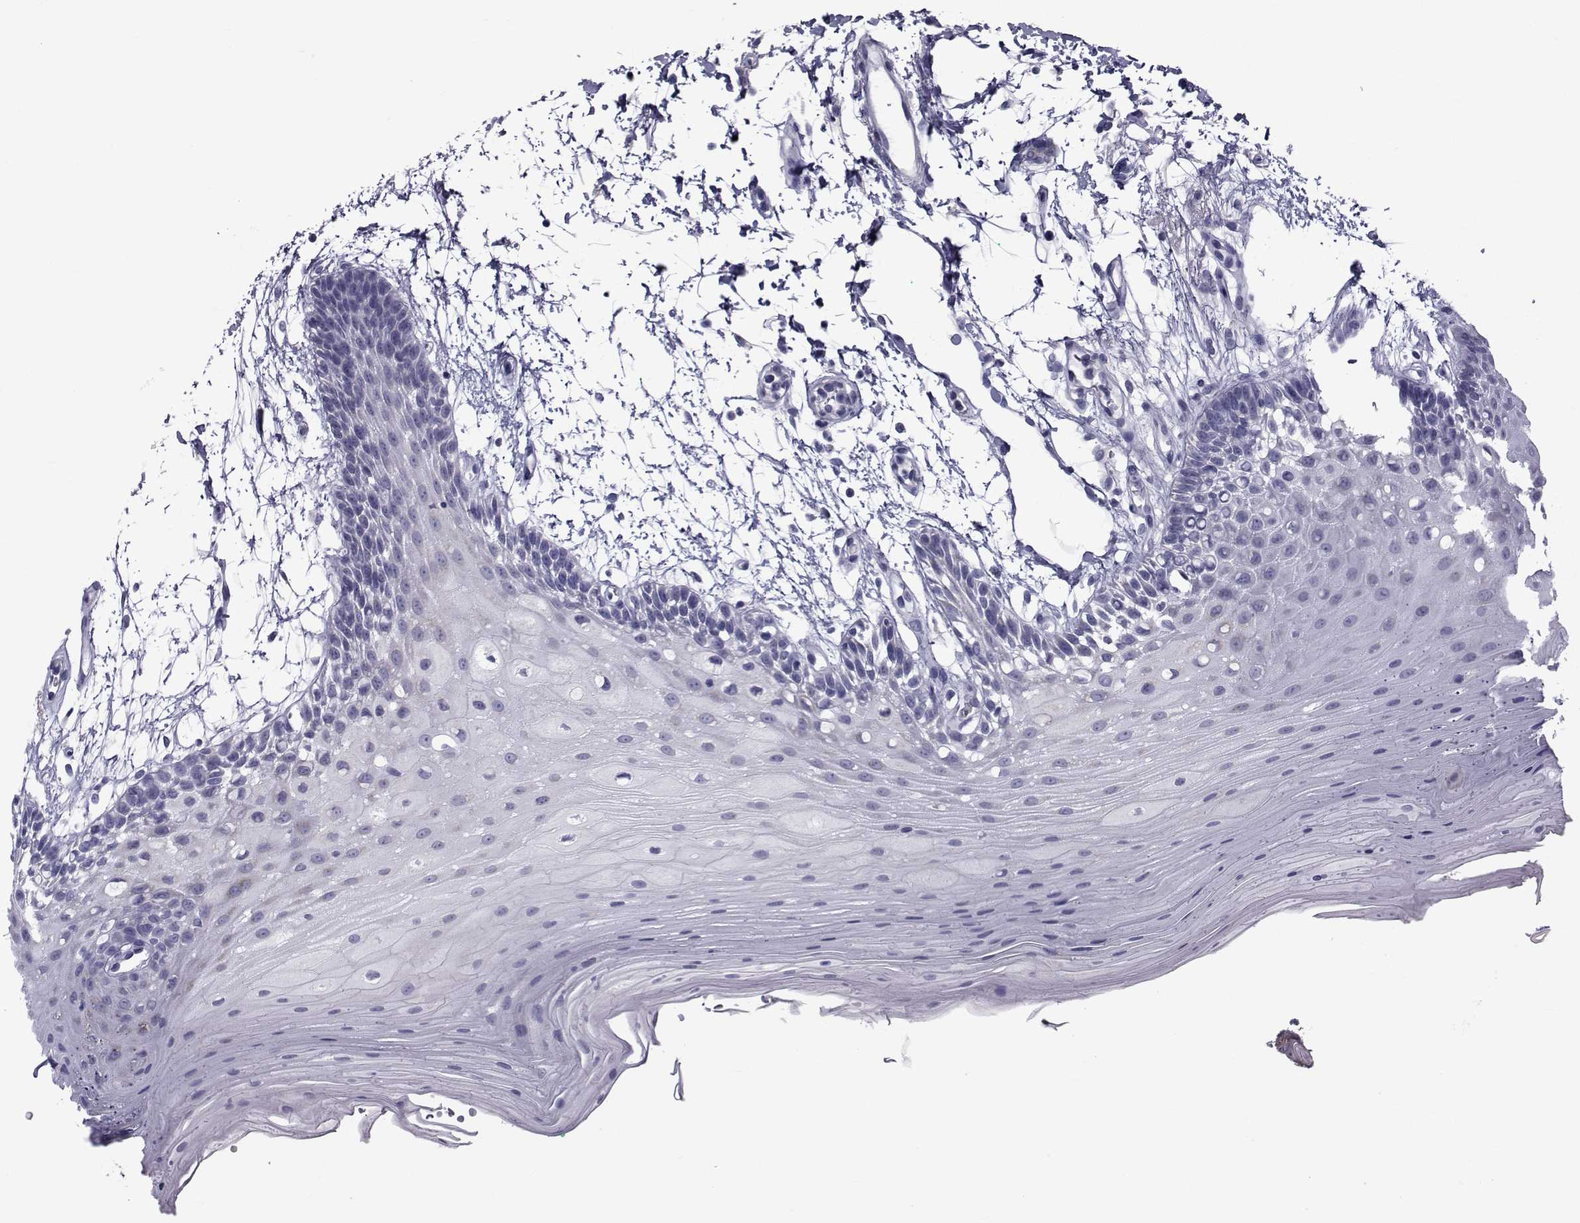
{"staining": {"intensity": "negative", "quantity": "none", "location": "none"}, "tissue": "oral mucosa", "cell_type": "Squamous epithelial cells", "image_type": "normal", "snomed": [{"axis": "morphology", "description": "Normal tissue, NOS"}, {"axis": "morphology", "description": "Squamous cell carcinoma, NOS"}, {"axis": "topography", "description": "Oral tissue"}, {"axis": "topography", "description": "Tounge, NOS"}, {"axis": "topography", "description": "Head-Neck"}], "caption": "This is an immunohistochemistry (IHC) histopathology image of unremarkable oral mucosa. There is no positivity in squamous epithelial cells.", "gene": "FDXR", "patient": {"sex": "male", "age": 62}}